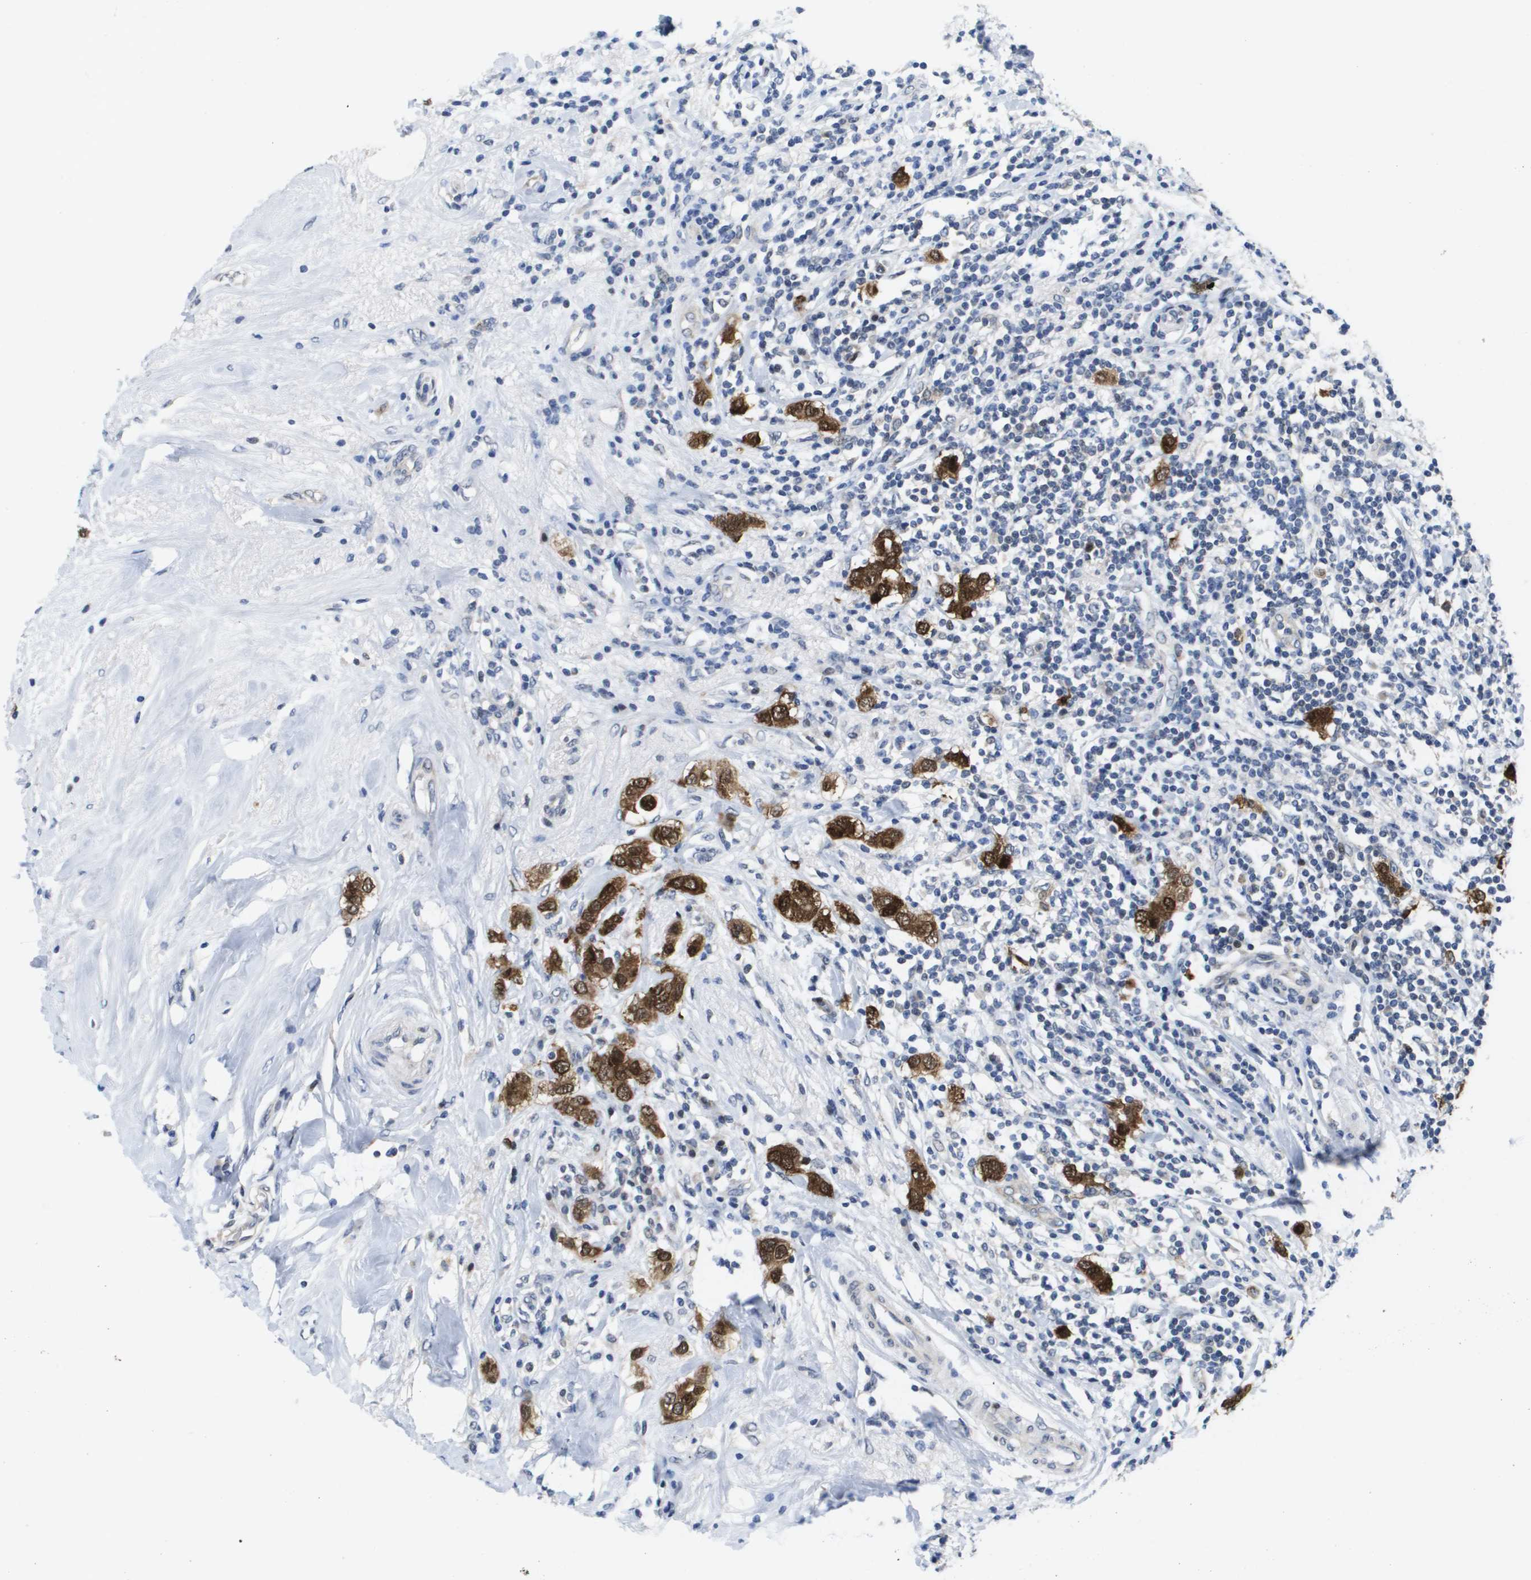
{"staining": {"intensity": "strong", "quantity": ">75%", "location": "cytoplasmic/membranous"}, "tissue": "breast cancer", "cell_type": "Tumor cells", "image_type": "cancer", "snomed": [{"axis": "morphology", "description": "Duct carcinoma"}, {"axis": "topography", "description": "Breast"}], "caption": "Tumor cells display high levels of strong cytoplasmic/membranous positivity in about >75% of cells in intraductal carcinoma (breast). (IHC, brightfield microscopy, high magnification).", "gene": "FKBP4", "patient": {"sex": "female", "age": 50}}